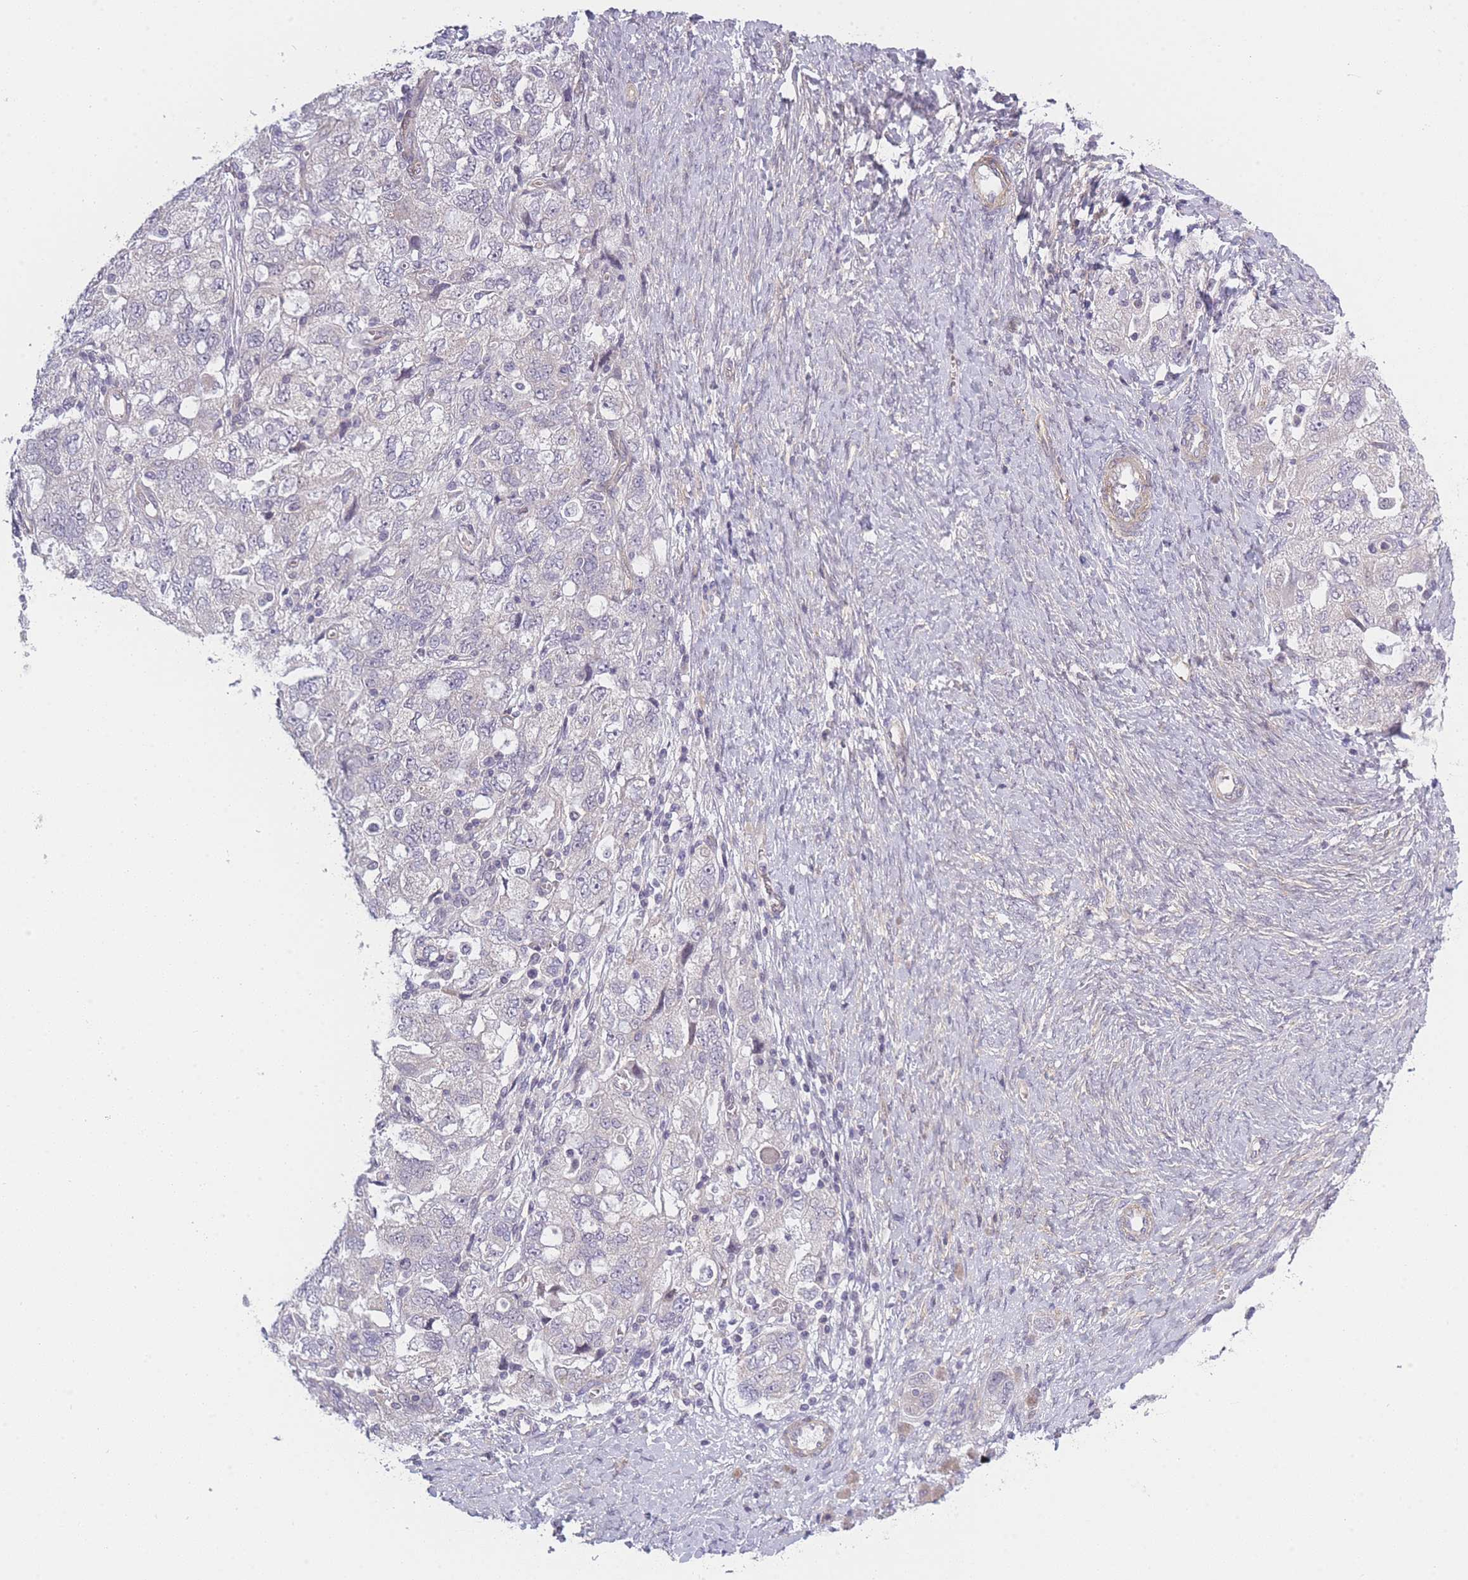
{"staining": {"intensity": "negative", "quantity": "none", "location": "none"}, "tissue": "ovarian cancer", "cell_type": "Tumor cells", "image_type": "cancer", "snomed": [{"axis": "morphology", "description": "Carcinoma, NOS"}, {"axis": "morphology", "description": "Cystadenocarcinoma, serous, NOS"}, {"axis": "topography", "description": "Ovary"}], "caption": "Immunohistochemical staining of carcinoma (ovarian) exhibits no significant staining in tumor cells.", "gene": "SLC7A6", "patient": {"sex": "female", "age": 69}}